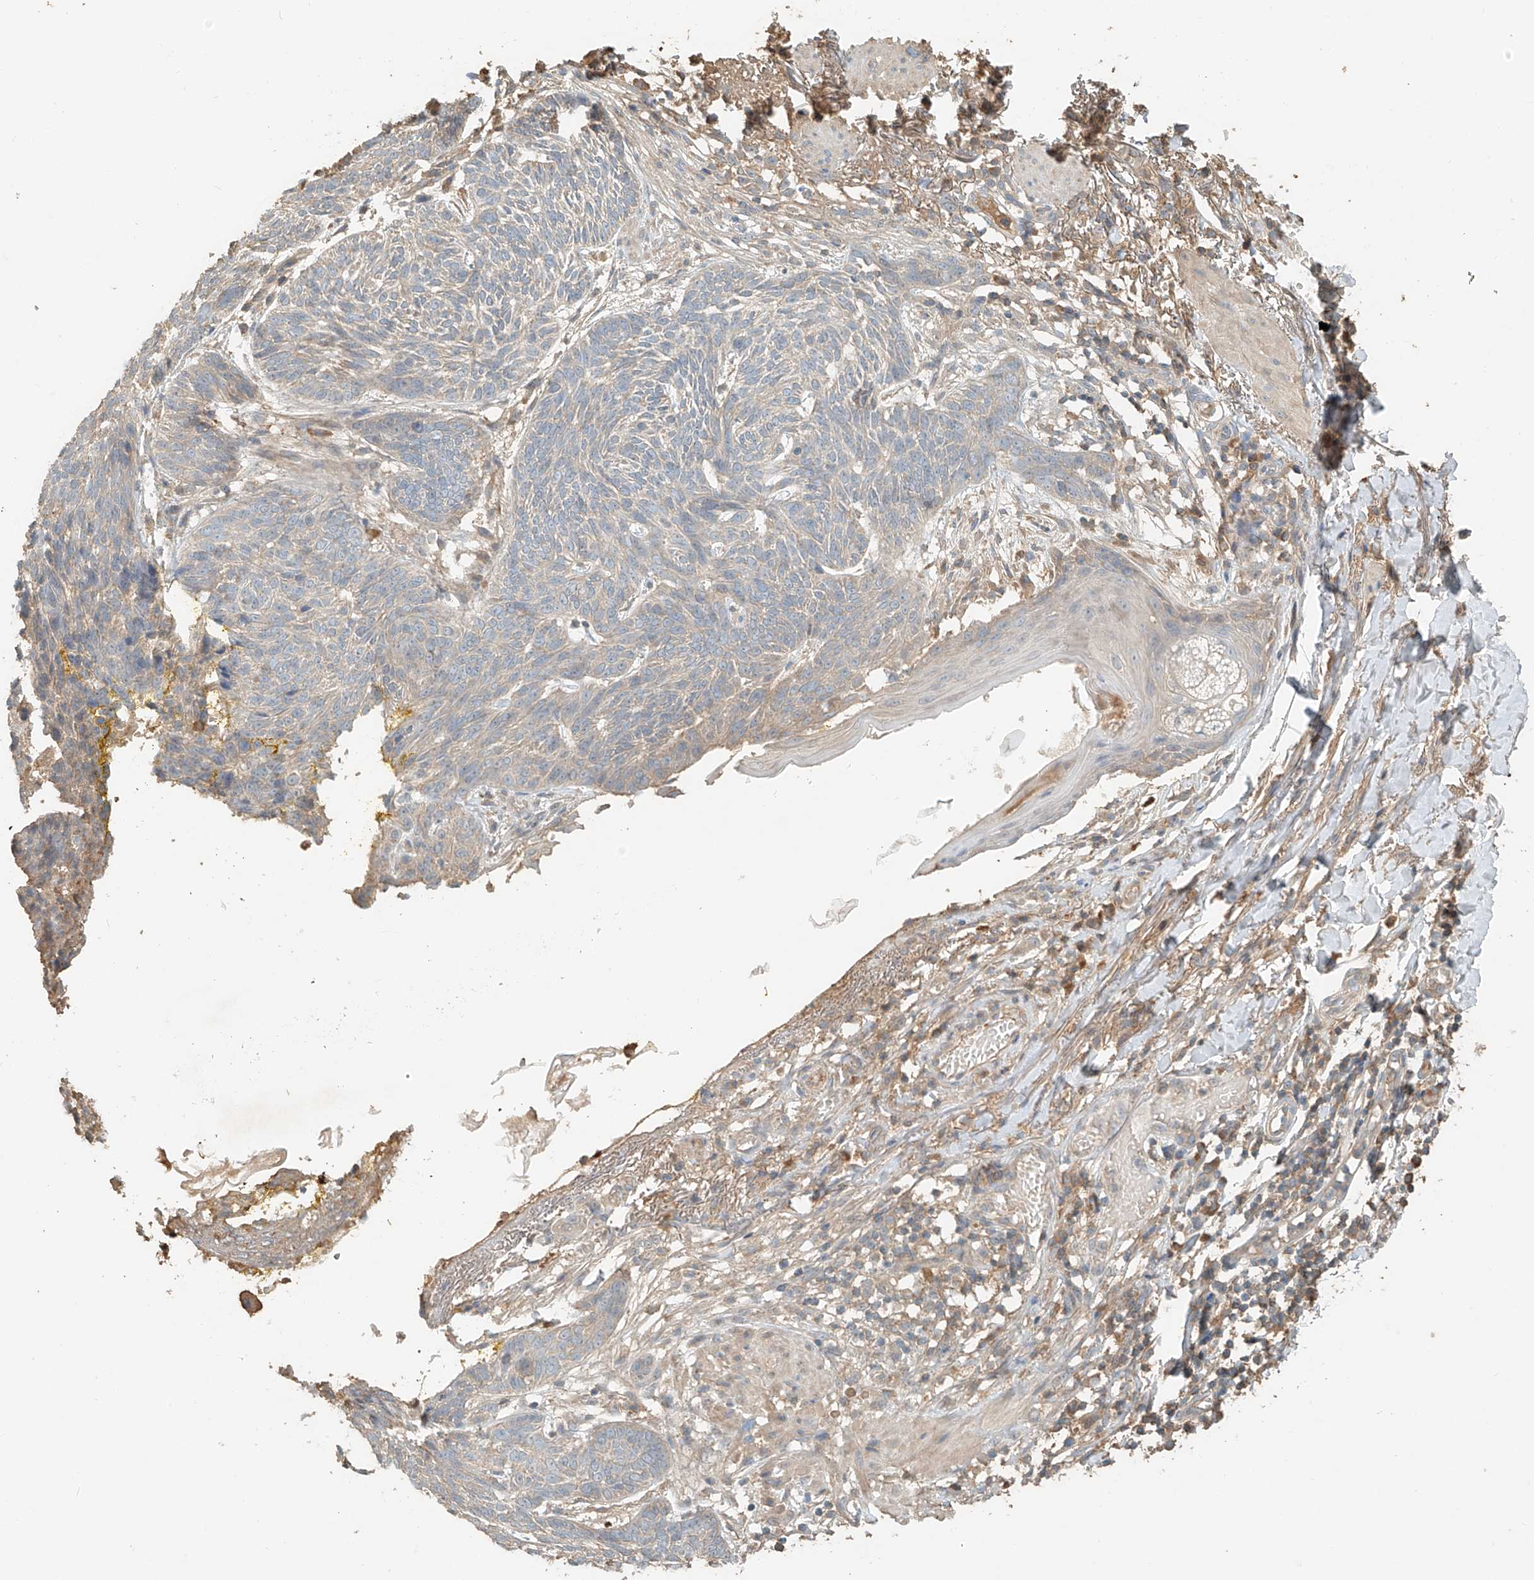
{"staining": {"intensity": "negative", "quantity": "none", "location": "none"}, "tissue": "skin cancer", "cell_type": "Tumor cells", "image_type": "cancer", "snomed": [{"axis": "morphology", "description": "Normal tissue, NOS"}, {"axis": "morphology", "description": "Basal cell carcinoma"}, {"axis": "topography", "description": "Skin"}], "caption": "High magnification brightfield microscopy of skin basal cell carcinoma stained with DAB (brown) and counterstained with hematoxylin (blue): tumor cells show no significant staining.", "gene": "GNB1L", "patient": {"sex": "male", "age": 64}}